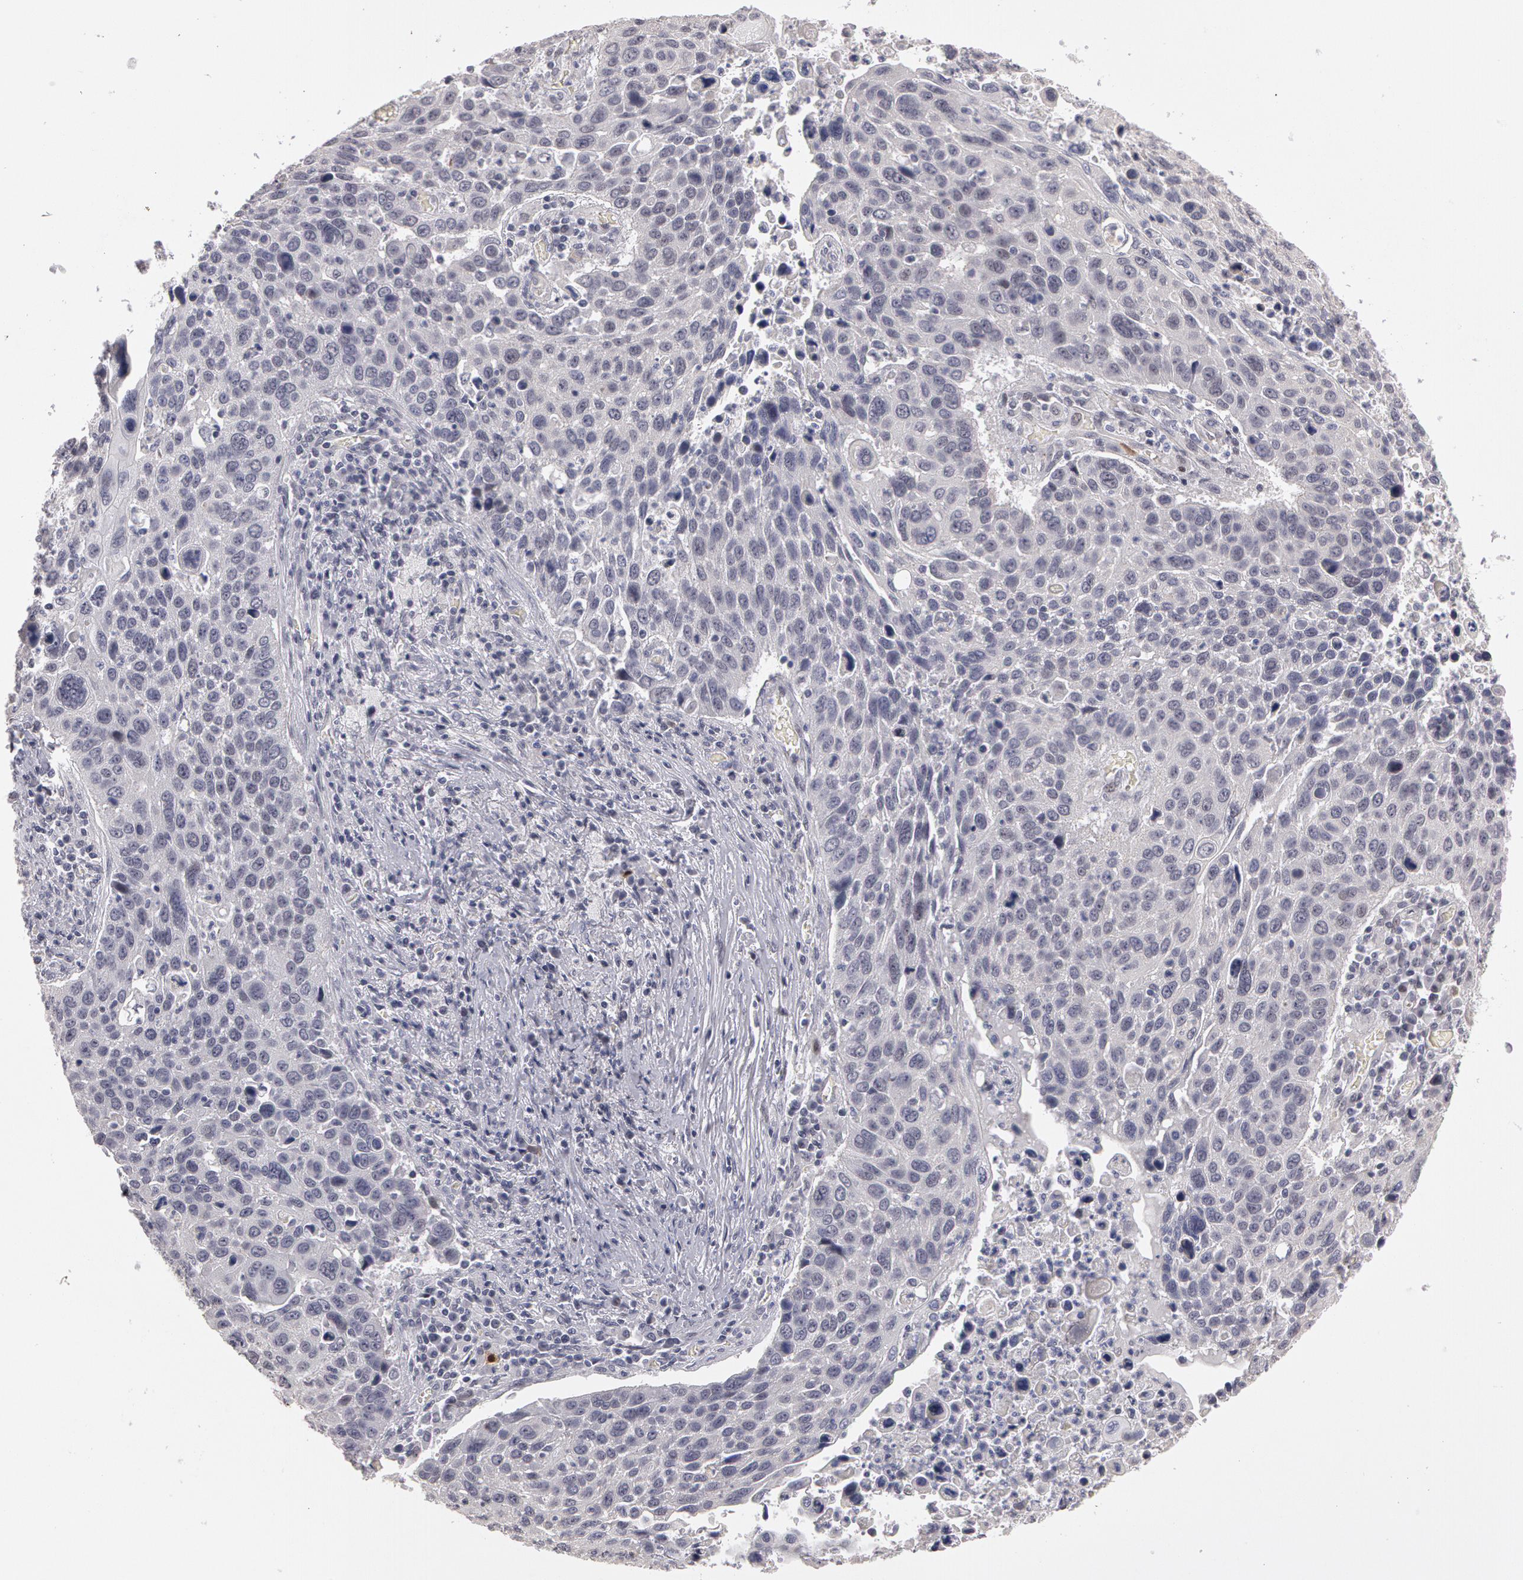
{"staining": {"intensity": "negative", "quantity": "none", "location": "none"}, "tissue": "lung cancer", "cell_type": "Tumor cells", "image_type": "cancer", "snomed": [{"axis": "morphology", "description": "Squamous cell carcinoma, NOS"}, {"axis": "topography", "description": "Lung"}], "caption": "Immunohistochemistry (IHC) histopathology image of neoplastic tissue: squamous cell carcinoma (lung) stained with DAB (3,3'-diaminobenzidine) exhibits no significant protein positivity in tumor cells.", "gene": "PRICKLE1", "patient": {"sex": "male", "age": 68}}